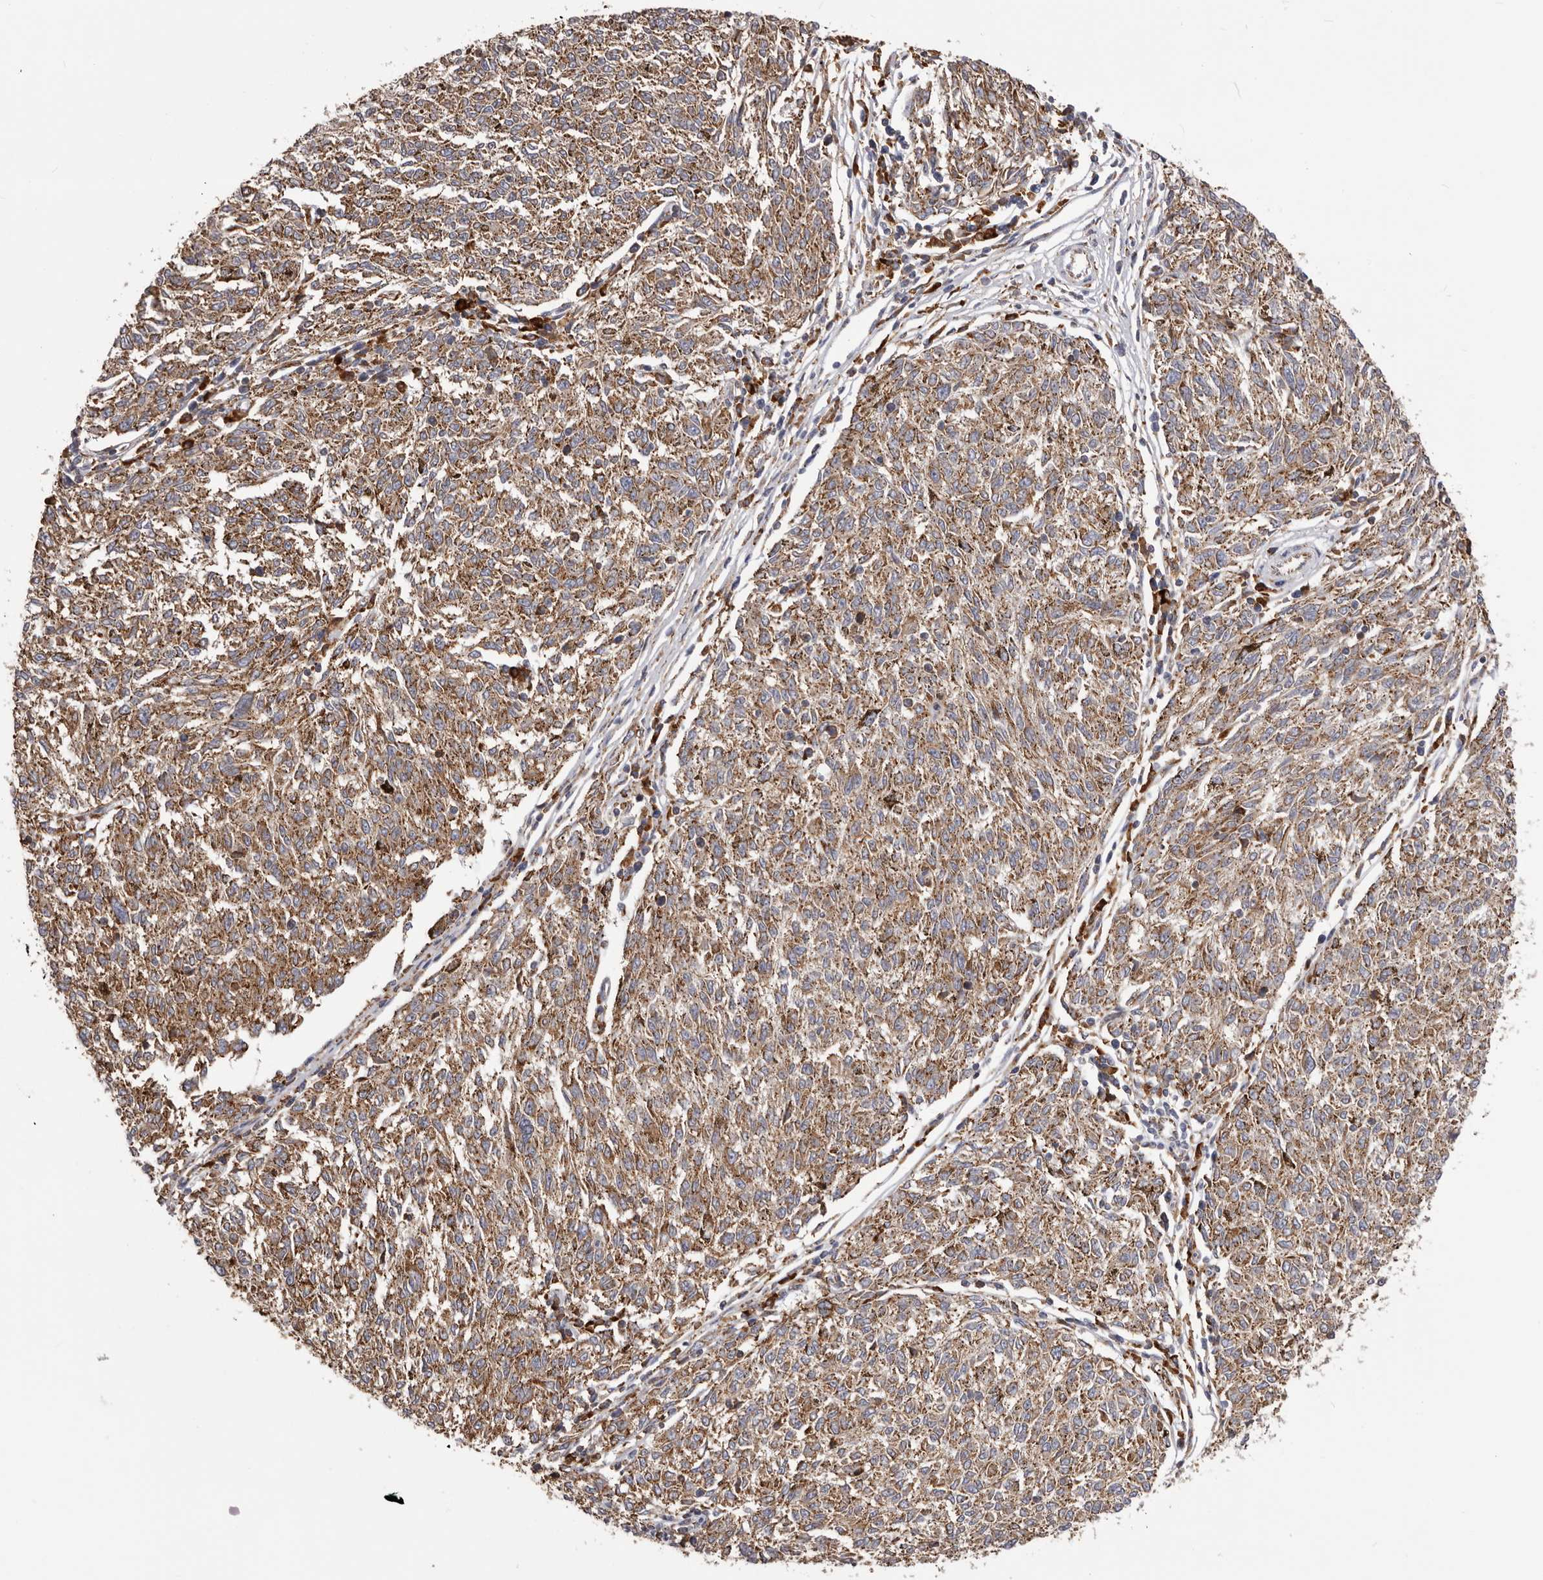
{"staining": {"intensity": "moderate", "quantity": ">75%", "location": "cytoplasmic/membranous"}, "tissue": "melanoma", "cell_type": "Tumor cells", "image_type": "cancer", "snomed": [{"axis": "morphology", "description": "Malignant melanoma, NOS"}, {"axis": "topography", "description": "Skin"}], "caption": "High-power microscopy captured an IHC micrograph of melanoma, revealing moderate cytoplasmic/membranous staining in about >75% of tumor cells.", "gene": "QRSL1", "patient": {"sex": "female", "age": 72}}